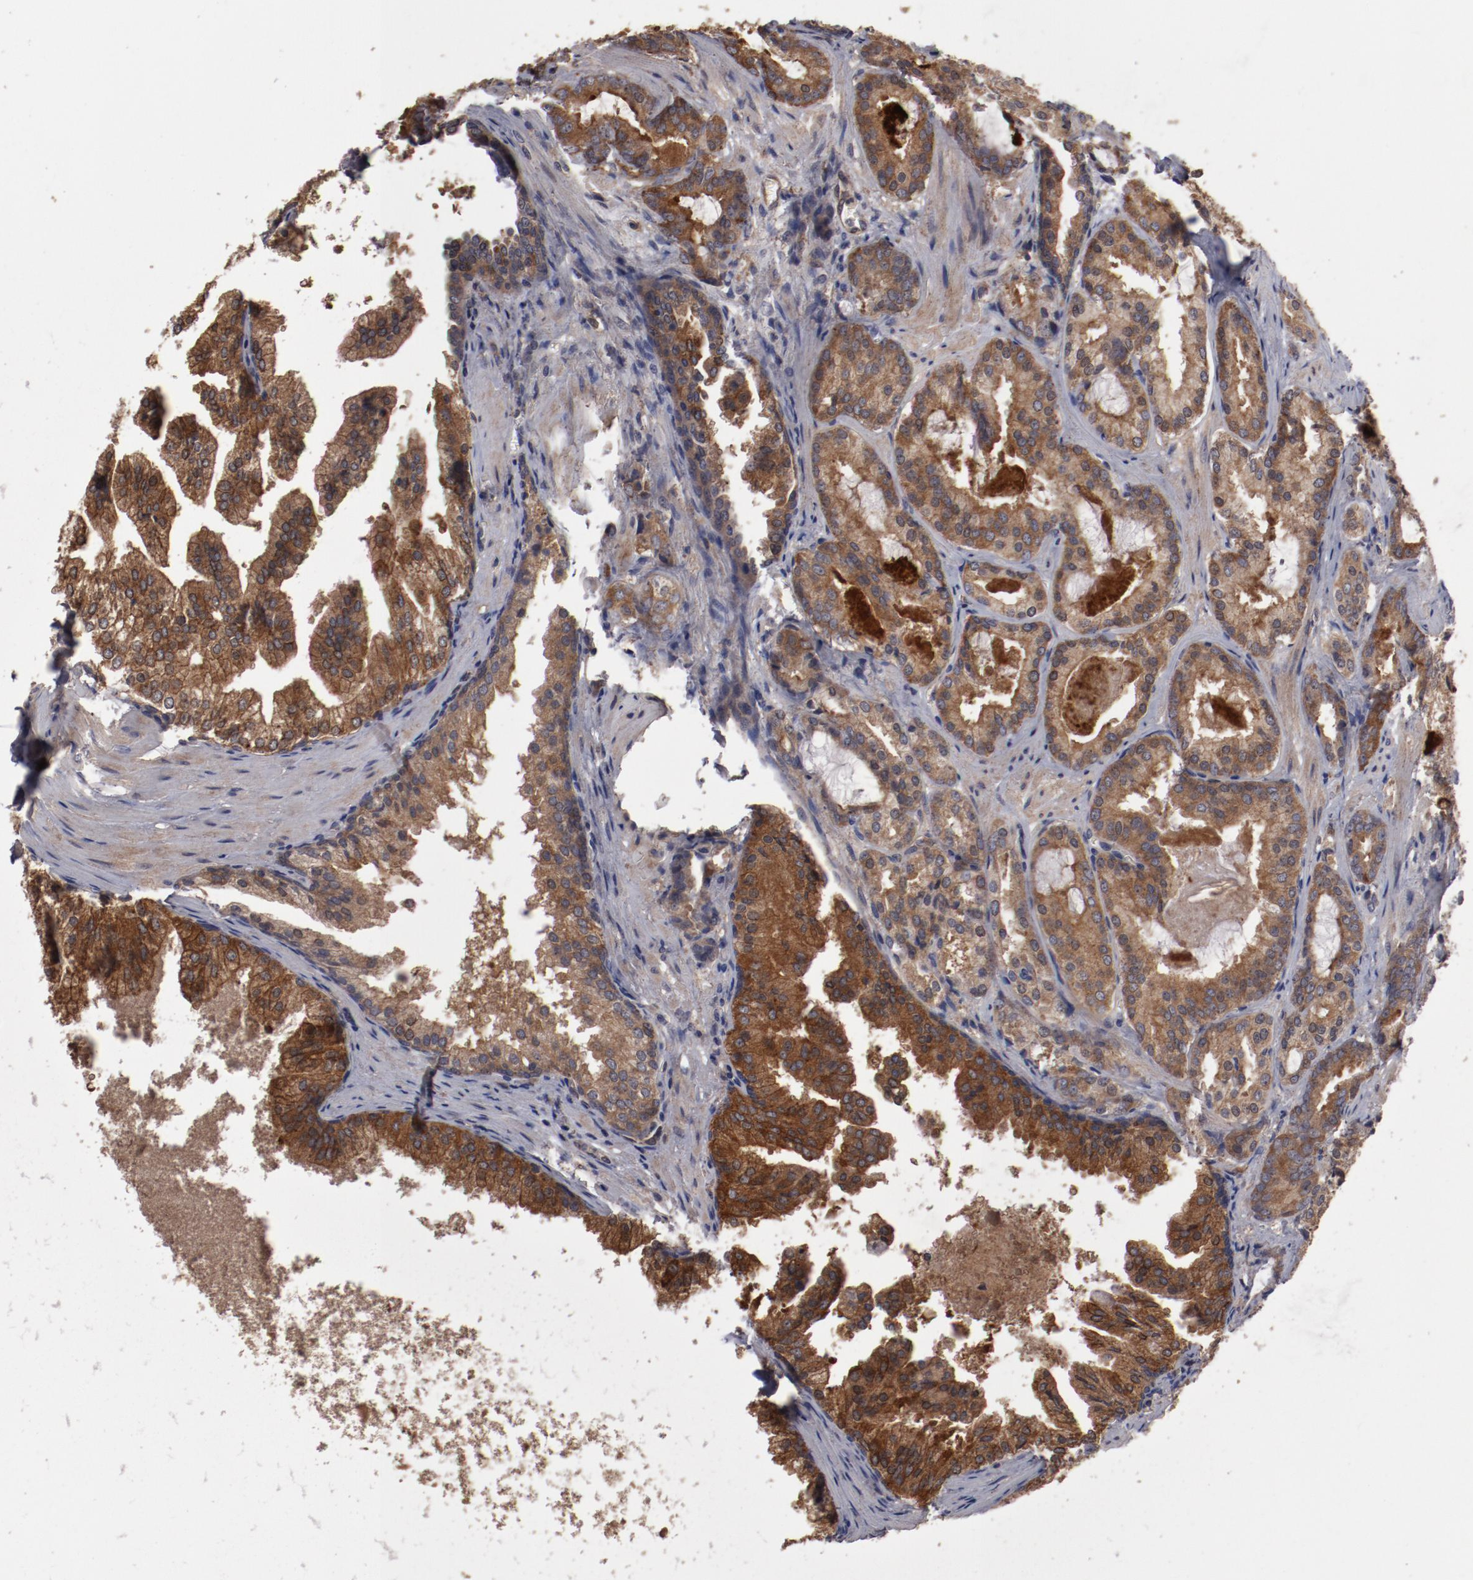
{"staining": {"intensity": "strong", "quantity": ">75%", "location": "cytoplasmic/membranous"}, "tissue": "prostate cancer", "cell_type": "Tumor cells", "image_type": "cancer", "snomed": [{"axis": "morphology", "description": "Adenocarcinoma, Medium grade"}, {"axis": "topography", "description": "Prostate"}], "caption": "High-power microscopy captured an immunohistochemistry micrograph of prostate medium-grade adenocarcinoma, revealing strong cytoplasmic/membranous expression in about >75% of tumor cells. The staining was performed using DAB (3,3'-diaminobenzidine), with brown indicating positive protein expression. Nuclei are stained blue with hematoxylin.", "gene": "LRRC75B", "patient": {"sex": "male", "age": 64}}